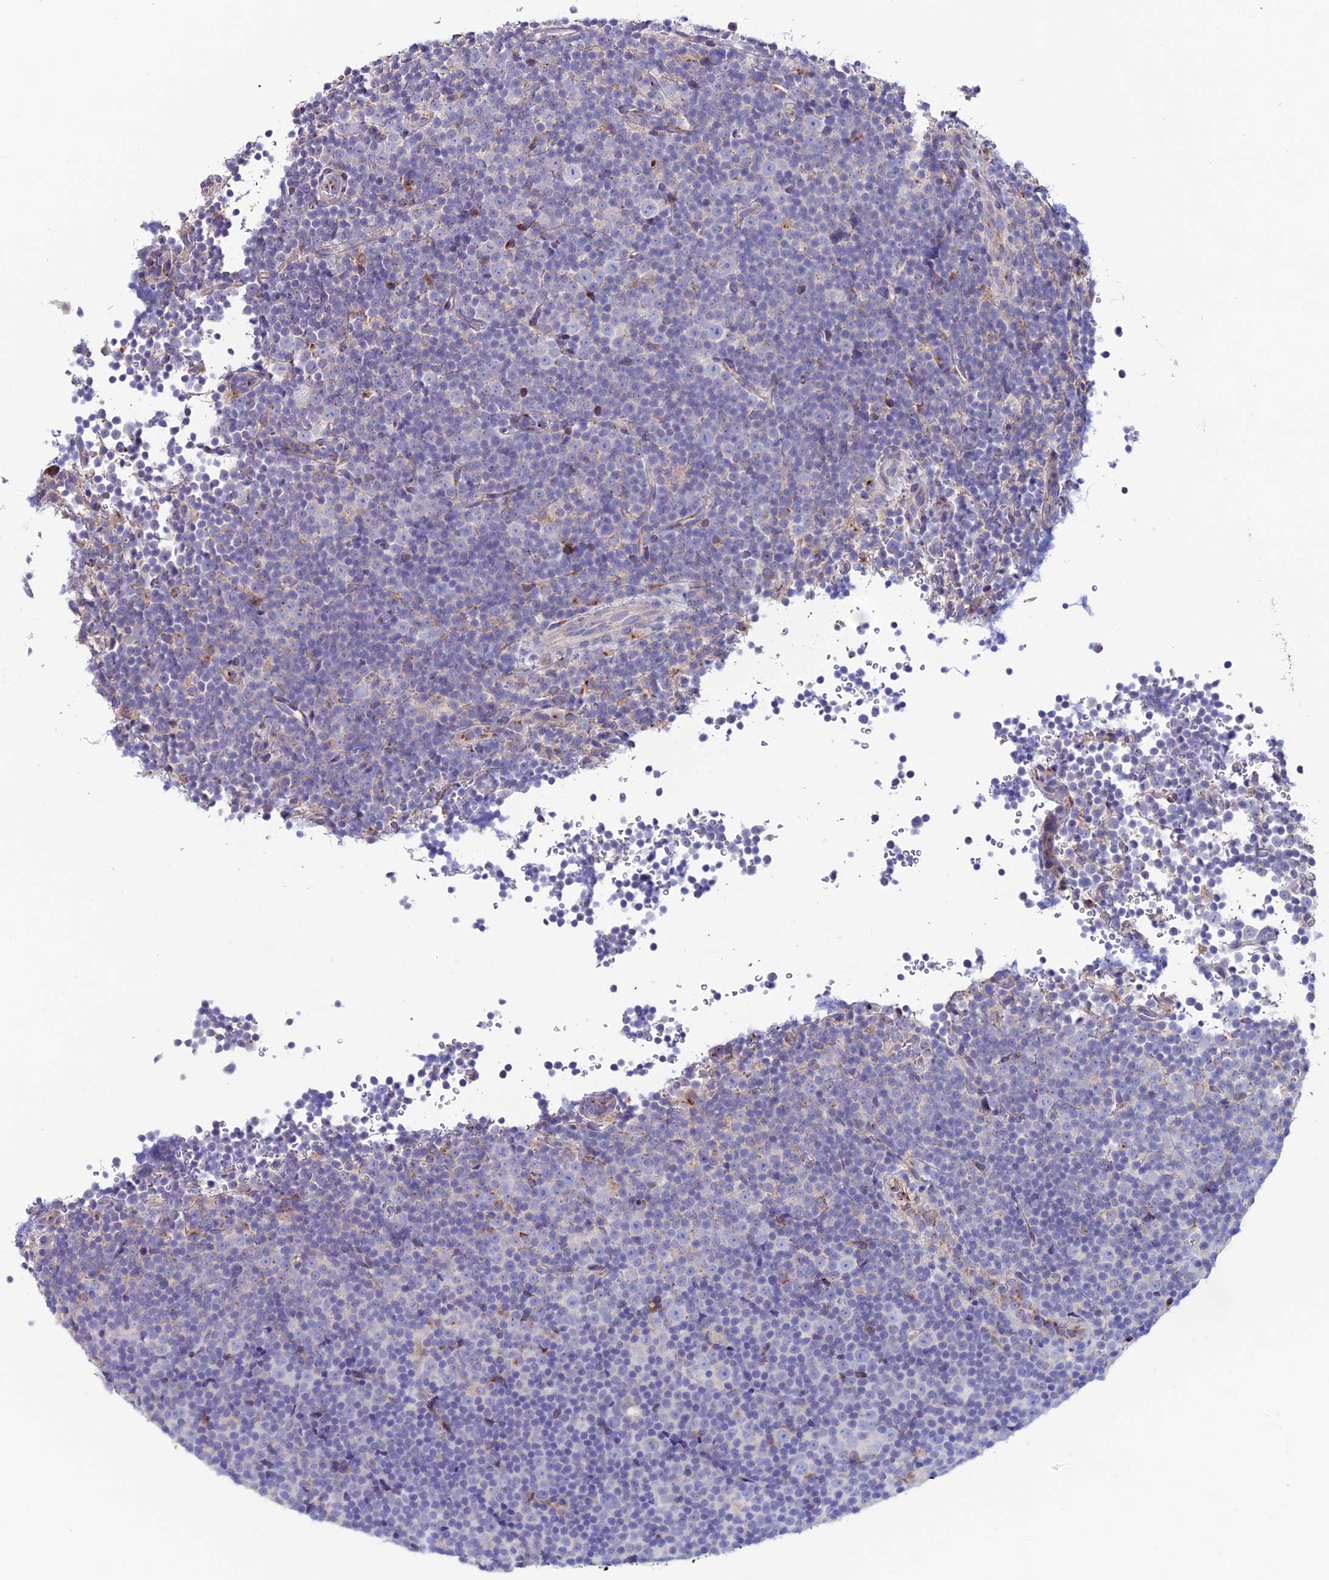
{"staining": {"intensity": "negative", "quantity": "none", "location": "none"}, "tissue": "lymphoma", "cell_type": "Tumor cells", "image_type": "cancer", "snomed": [{"axis": "morphology", "description": "Malignant lymphoma, non-Hodgkin's type, Low grade"}, {"axis": "topography", "description": "Lymph node"}], "caption": "Tumor cells show no significant staining in malignant lymphoma, non-Hodgkin's type (low-grade).", "gene": "OR51Q1", "patient": {"sex": "female", "age": 67}}